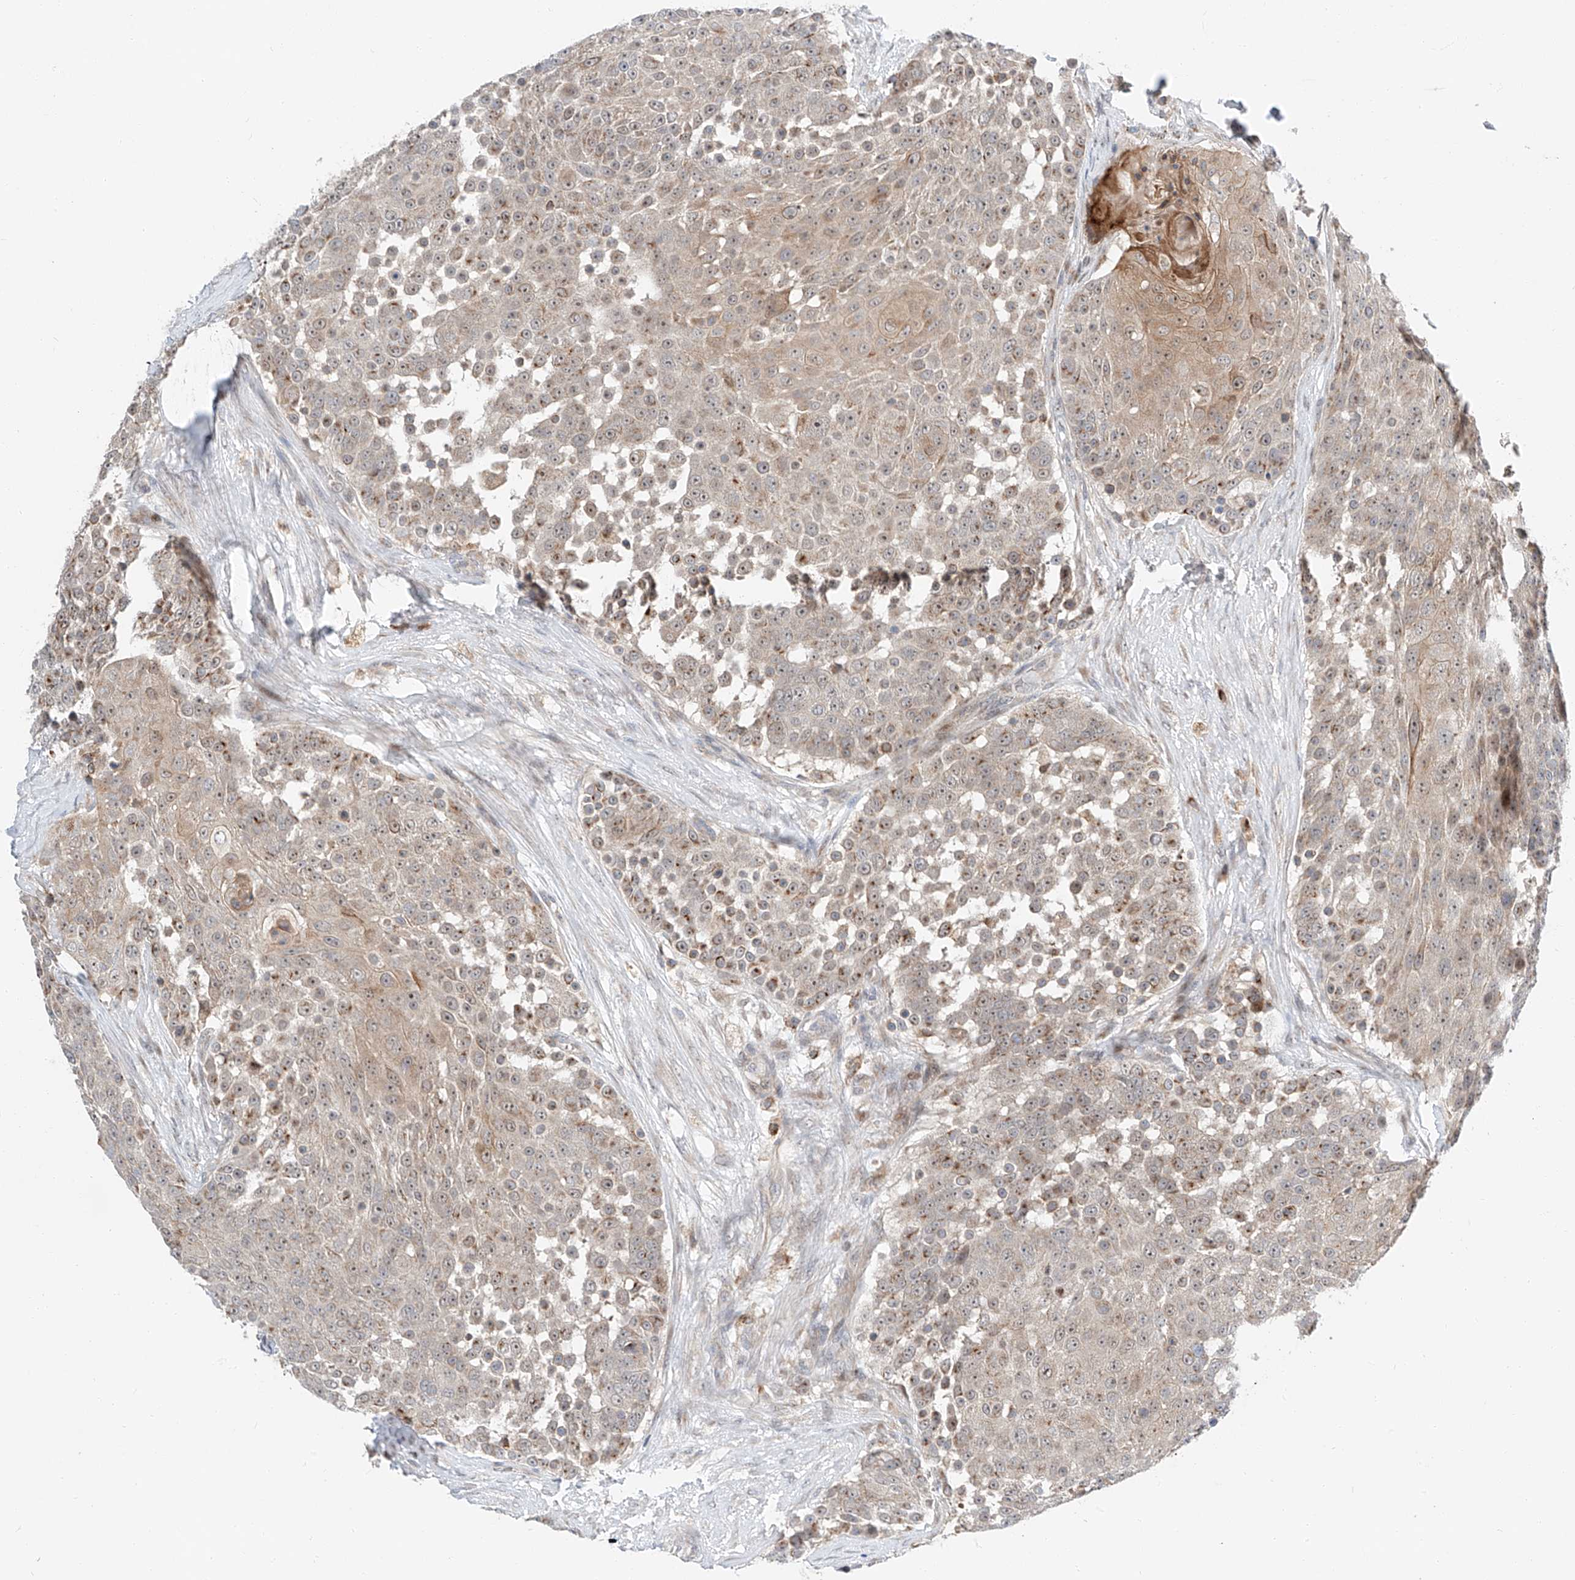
{"staining": {"intensity": "moderate", "quantity": "25%-75%", "location": "cytoplasmic/membranous,nuclear"}, "tissue": "urothelial cancer", "cell_type": "Tumor cells", "image_type": "cancer", "snomed": [{"axis": "morphology", "description": "Urothelial carcinoma, High grade"}, {"axis": "topography", "description": "Urinary bladder"}], "caption": "The micrograph demonstrates immunohistochemical staining of urothelial carcinoma (high-grade). There is moderate cytoplasmic/membranous and nuclear positivity is identified in about 25%-75% of tumor cells.", "gene": "CLDND1", "patient": {"sex": "female", "age": 63}}